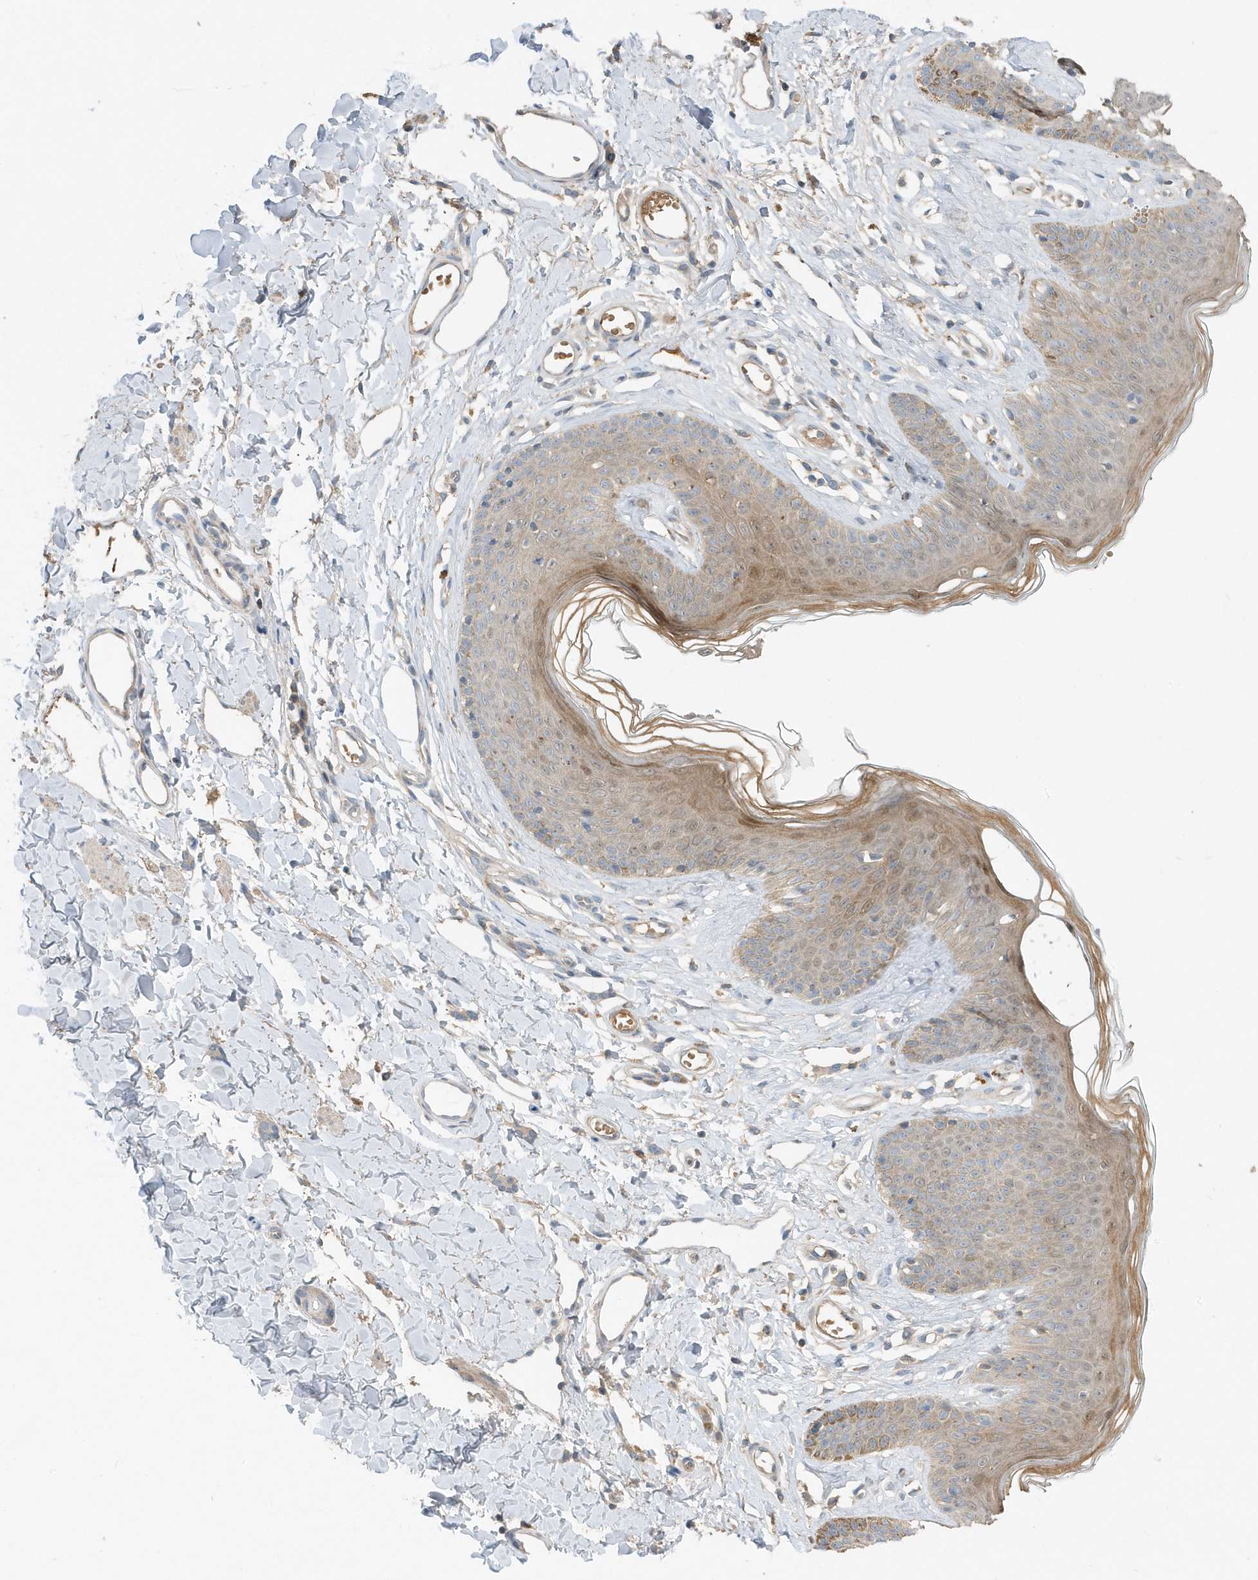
{"staining": {"intensity": "moderate", "quantity": "<25%", "location": "cytoplasmic/membranous"}, "tissue": "skin", "cell_type": "Epidermal cells", "image_type": "normal", "snomed": [{"axis": "morphology", "description": "Normal tissue, NOS"}, {"axis": "morphology", "description": "Squamous cell carcinoma, NOS"}, {"axis": "topography", "description": "Vulva"}], "caption": "A brown stain highlights moderate cytoplasmic/membranous staining of a protein in epidermal cells of benign skin. (DAB (3,3'-diaminobenzidine) IHC with brightfield microscopy, high magnification).", "gene": "USP53", "patient": {"sex": "female", "age": 85}}